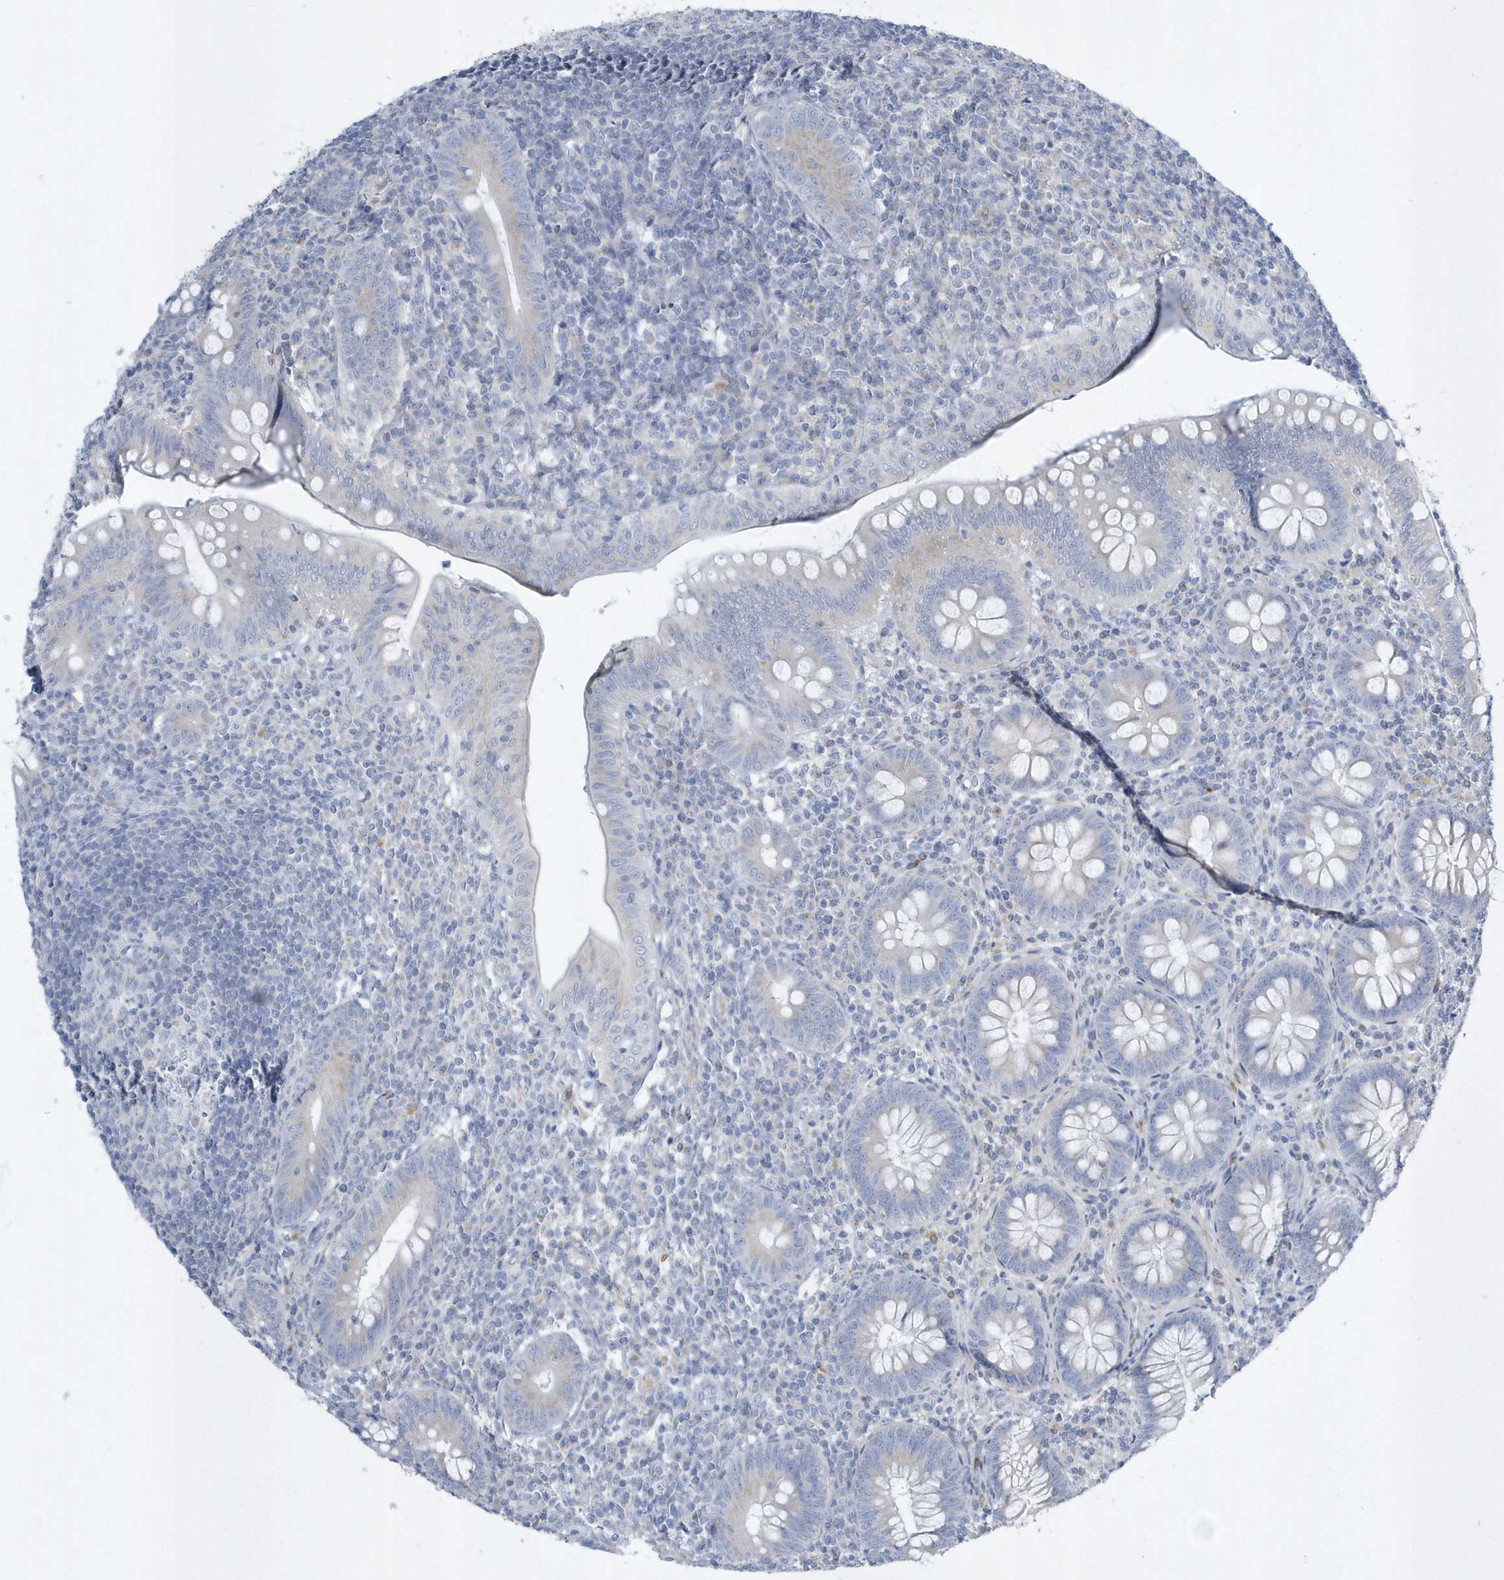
{"staining": {"intensity": "weak", "quantity": "25%-75%", "location": "cytoplasmic/membranous"}, "tissue": "appendix", "cell_type": "Glandular cells", "image_type": "normal", "snomed": [{"axis": "morphology", "description": "Normal tissue, NOS"}, {"axis": "topography", "description": "Appendix"}], "caption": "Approximately 25%-75% of glandular cells in normal human appendix display weak cytoplasmic/membranous protein positivity as visualized by brown immunohistochemical staining.", "gene": "SPATA18", "patient": {"sex": "male", "age": 14}}